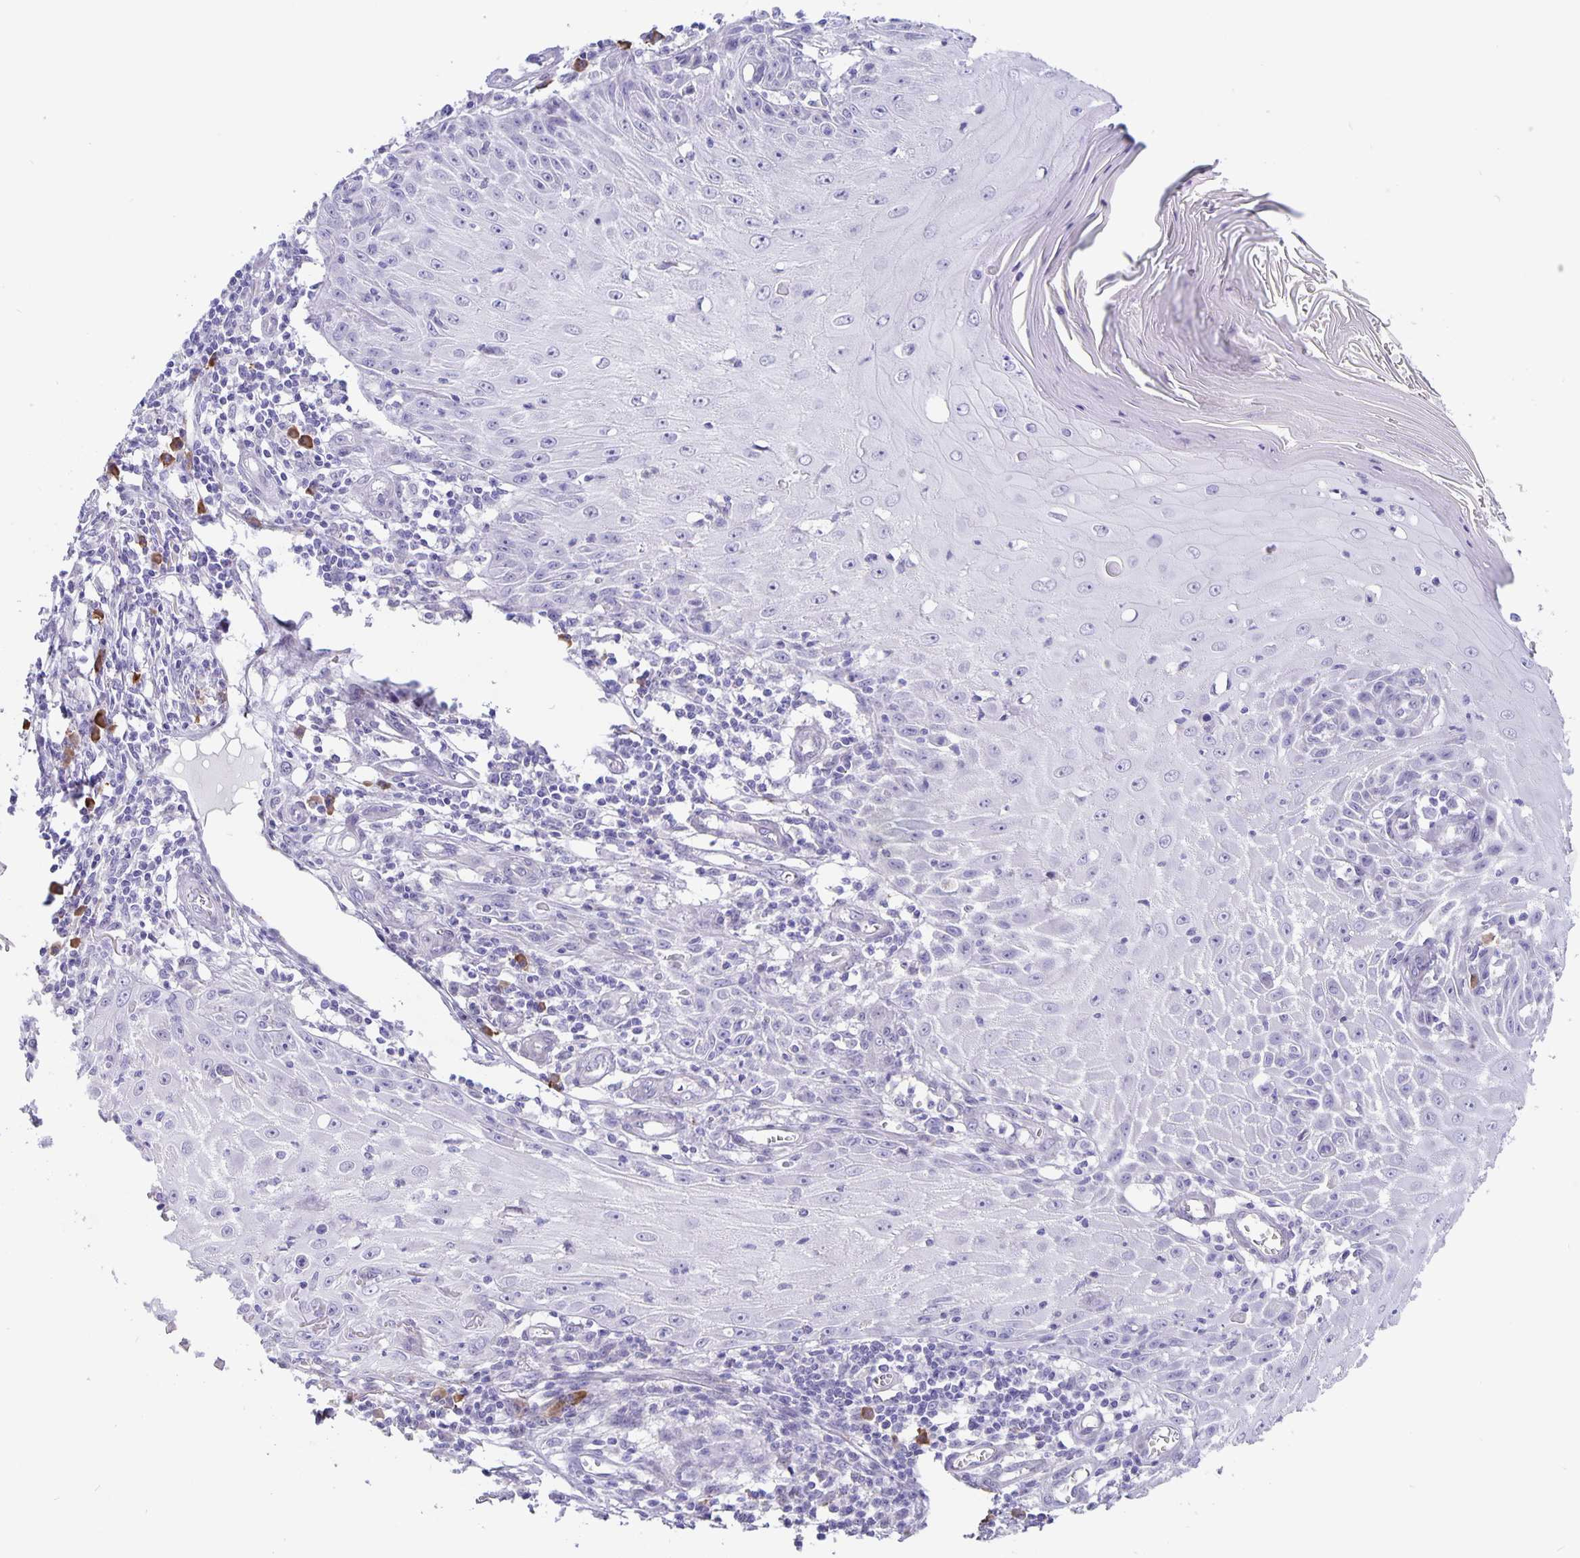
{"staining": {"intensity": "negative", "quantity": "none", "location": "none"}, "tissue": "skin cancer", "cell_type": "Tumor cells", "image_type": "cancer", "snomed": [{"axis": "morphology", "description": "Squamous cell carcinoma, NOS"}, {"axis": "topography", "description": "Skin"}], "caption": "Protein analysis of skin cancer (squamous cell carcinoma) exhibits no significant positivity in tumor cells.", "gene": "ERMN", "patient": {"sex": "female", "age": 73}}